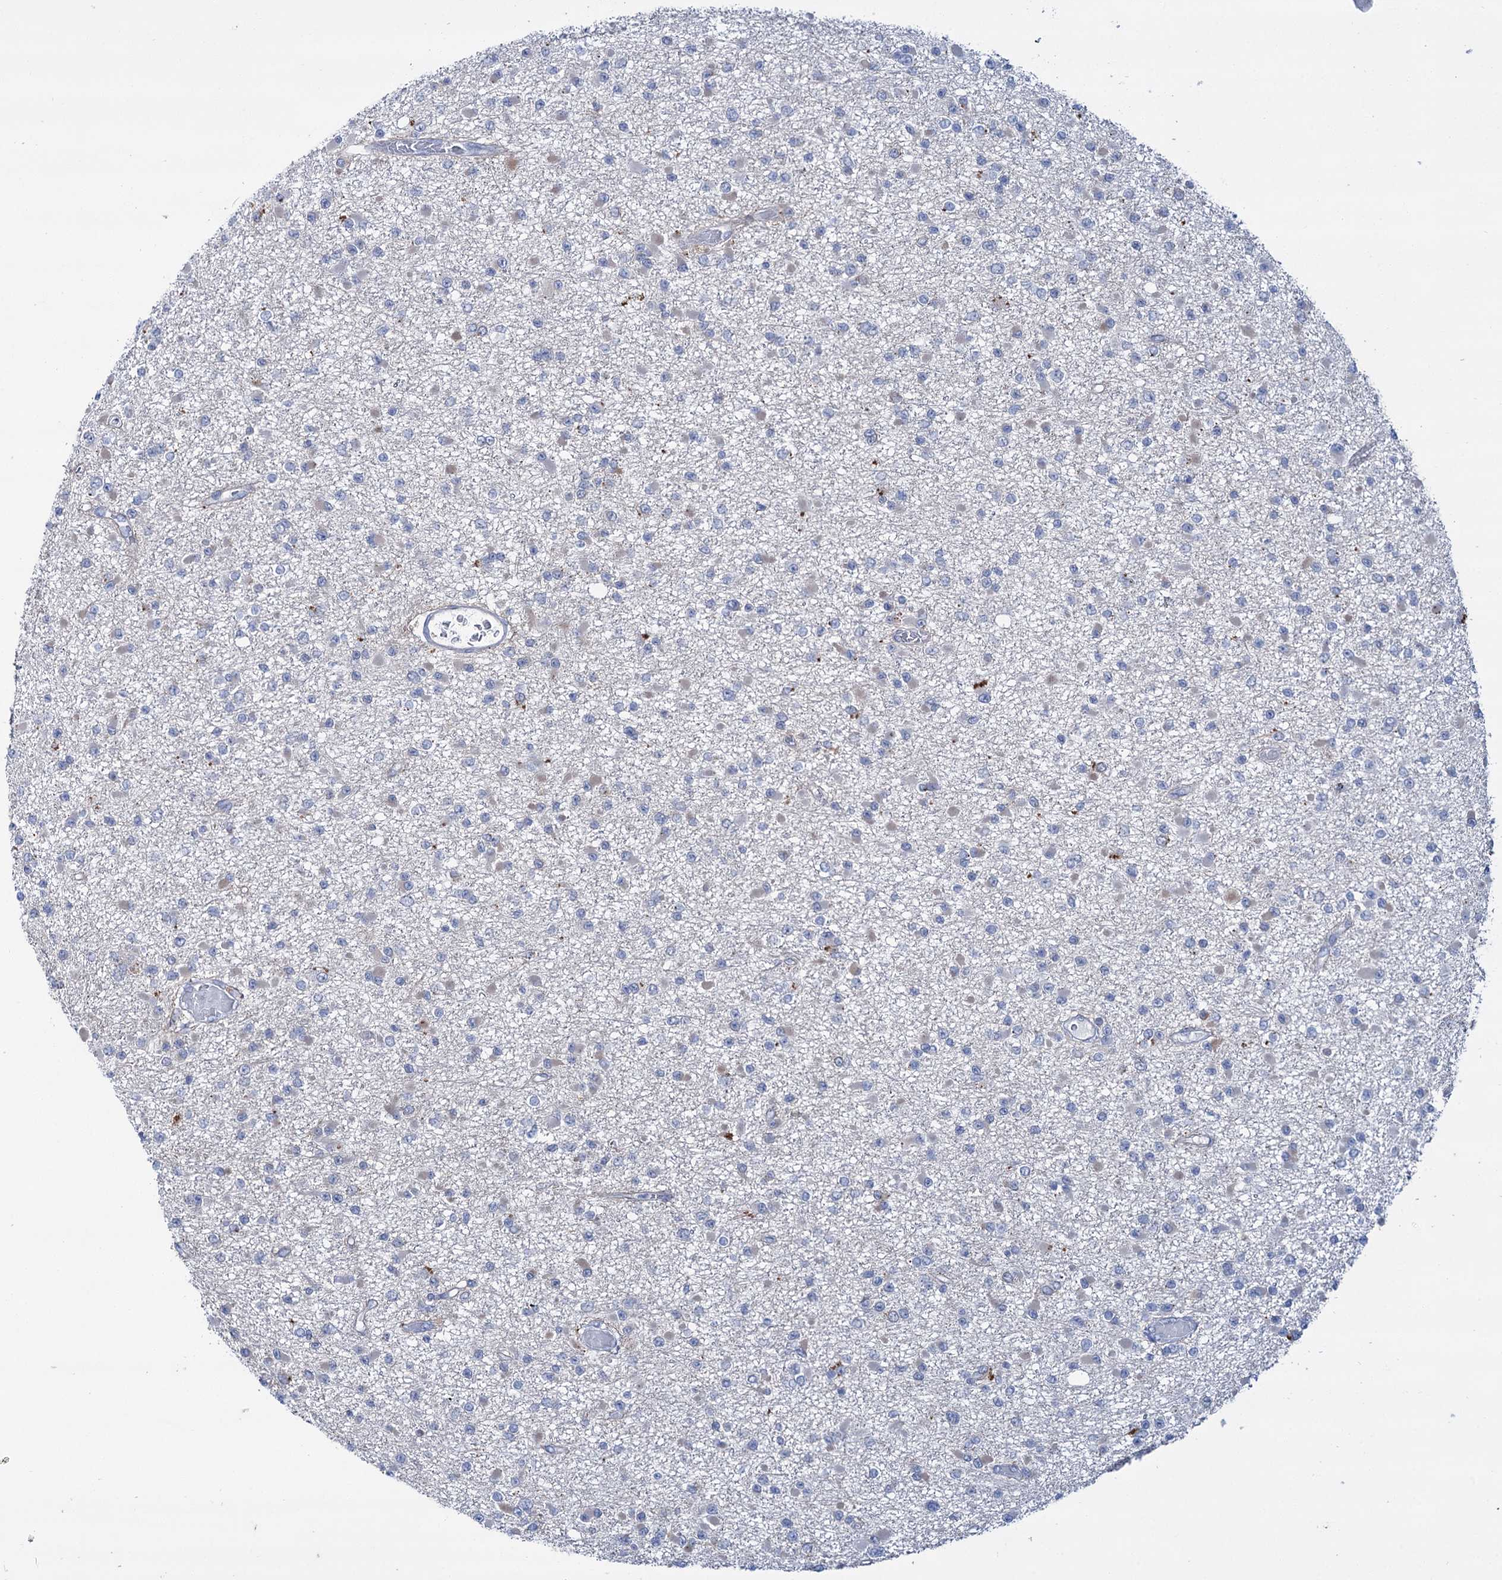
{"staining": {"intensity": "negative", "quantity": "none", "location": "none"}, "tissue": "glioma", "cell_type": "Tumor cells", "image_type": "cancer", "snomed": [{"axis": "morphology", "description": "Glioma, malignant, Low grade"}, {"axis": "topography", "description": "Brain"}], "caption": "The photomicrograph displays no significant positivity in tumor cells of malignant glioma (low-grade). The staining is performed using DAB (3,3'-diaminobenzidine) brown chromogen with nuclei counter-stained in using hematoxylin.", "gene": "LYZL4", "patient": {"sex": "female", "age": 22}}